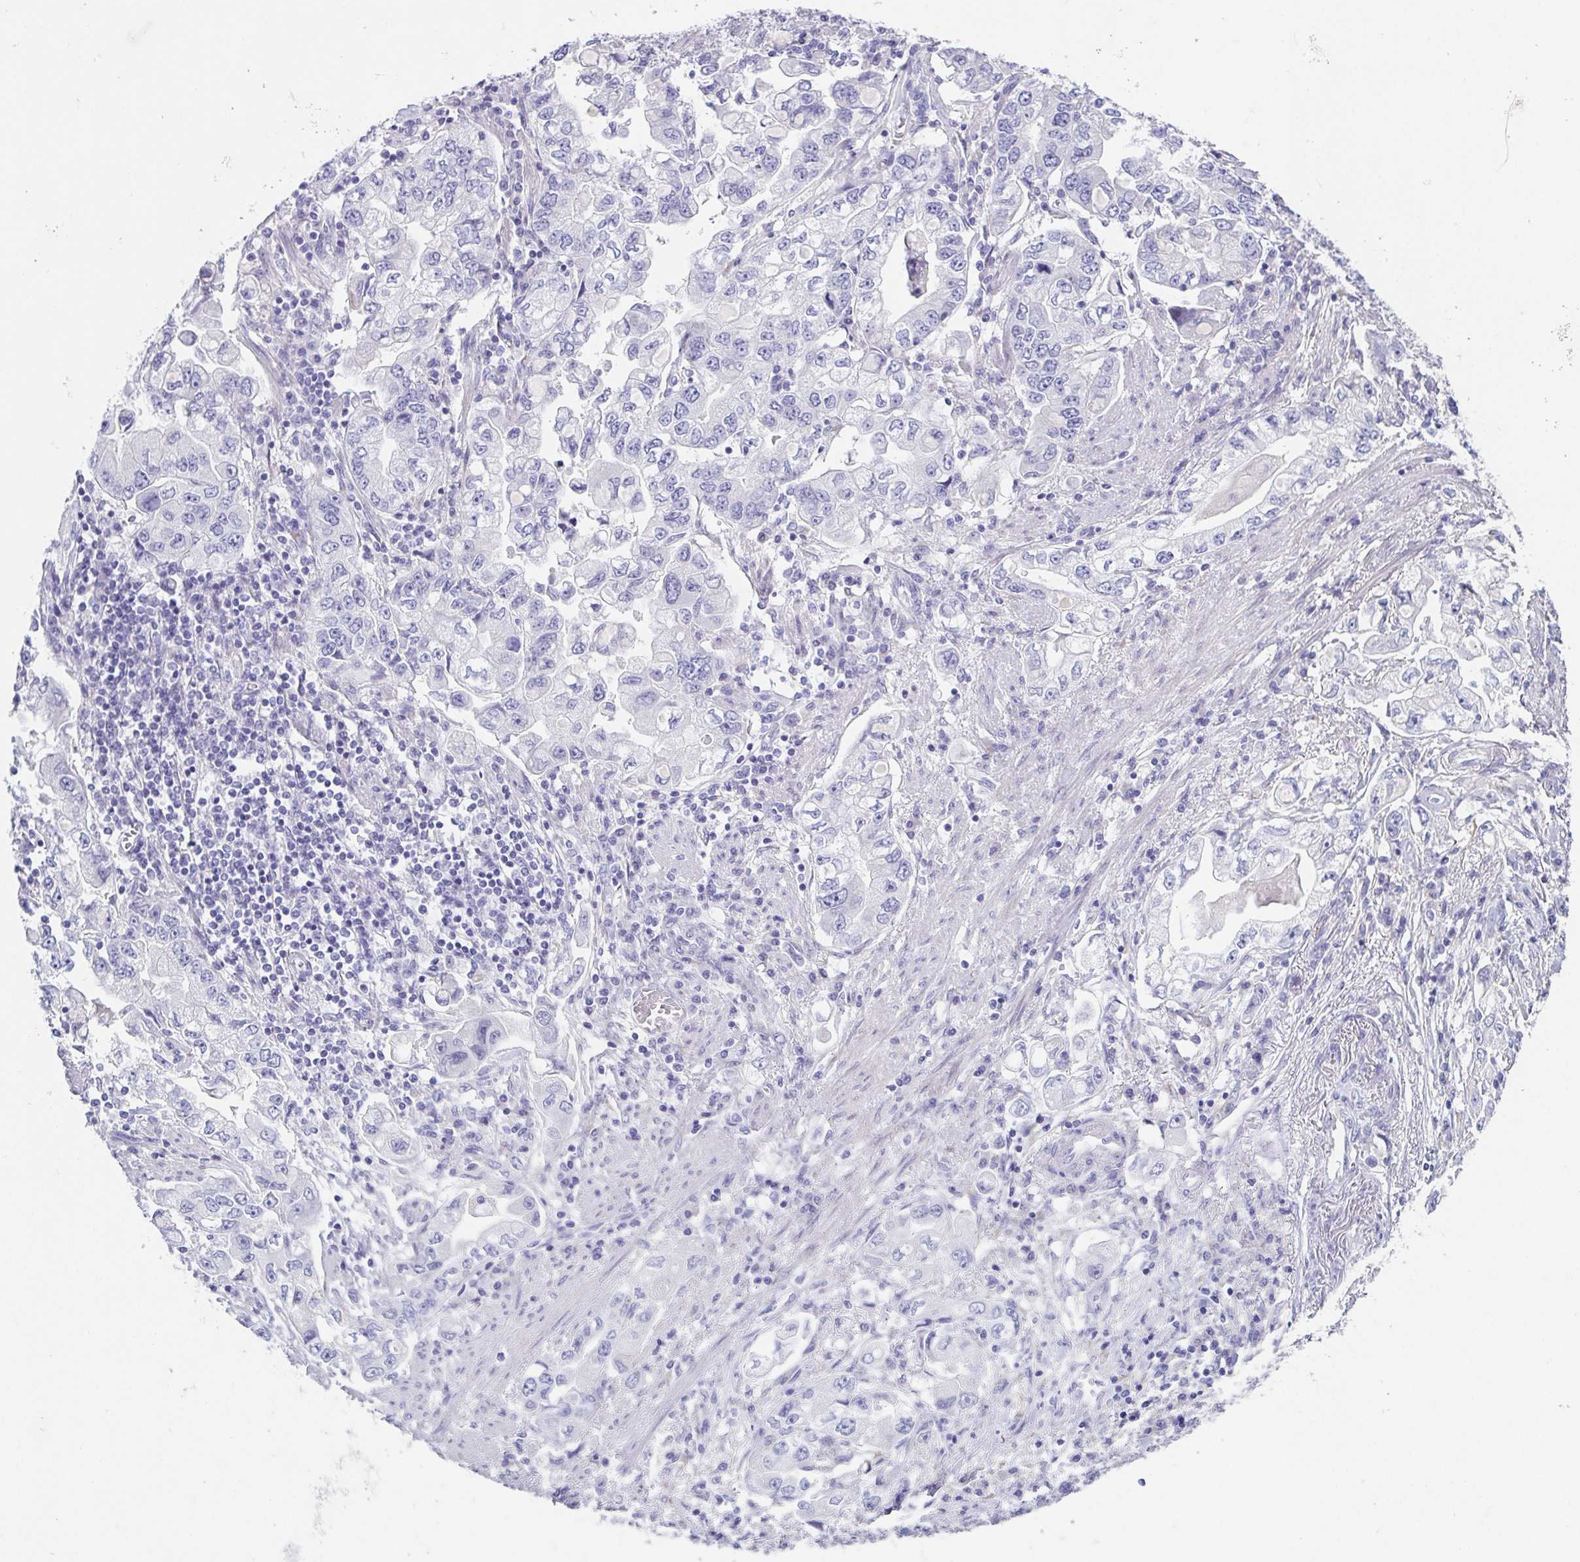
{"staining": {"intensity": "negative", "quantity": "none", "location": "none"}, "tissue": "stomach cancer", "cell_type": "Tumor cells", "image_type": "cancer", "snomed": [{"axis": "morphology", "description": "Adenocarcinoma, NOS"}, {"axis": "topography", "description": "Stomach, lower"}], "caption": "Histopathology image shows no significant protein positivity in tumor cells of stomach cancer (adenocarcinoma). (Brightfield microscopy of DAB (3,3'-diaminobenzidine) immunohistochemistry at high magnification).", "gene": "HDGFL1", "patient": {"sex": "female", "age": 93}}